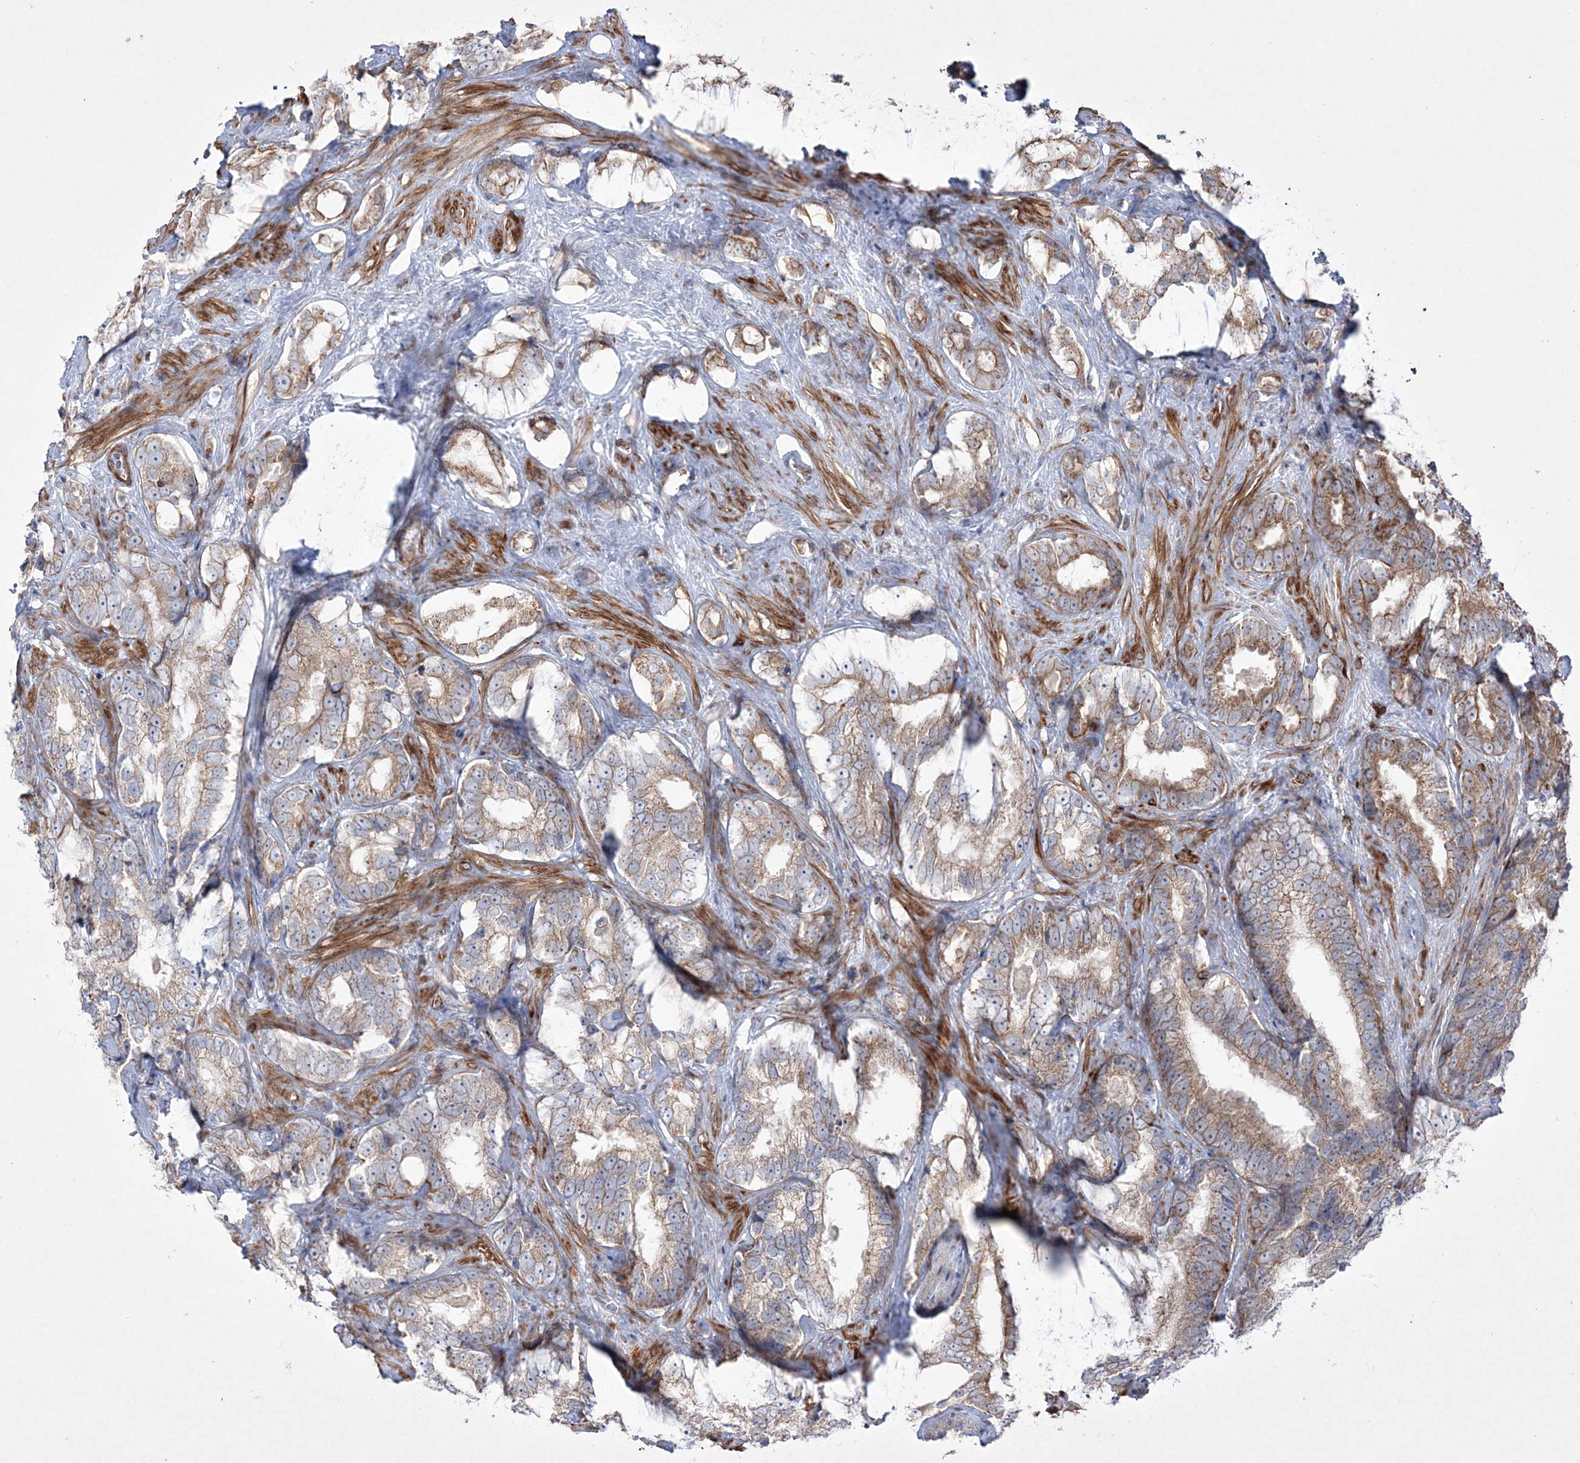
{"staining": {"intensity": "moderate", "quantity": ">75%", "location": "cytoplasmic/membranous"}, "tissue": "prostate cancer", "cell_type": "Tumor cells", "image_type": "cancer", "snomed": [{"axis": "morphology", "description": "Adenocarcinoma, High grade"}, {"axis": "topography", "description": "Prostate"}], "caption": "This micrograph exhibits prostate cancer (high-grade adenocarcinoma) stained with IHC to label a protein in brown. The cytoplasmic/membranous of tumor cells show moderate positivity for the protein. Nuclei are counter-stained blue.", "gene": "RICTOR", "patient": {"sex": "male", "age": 66}}